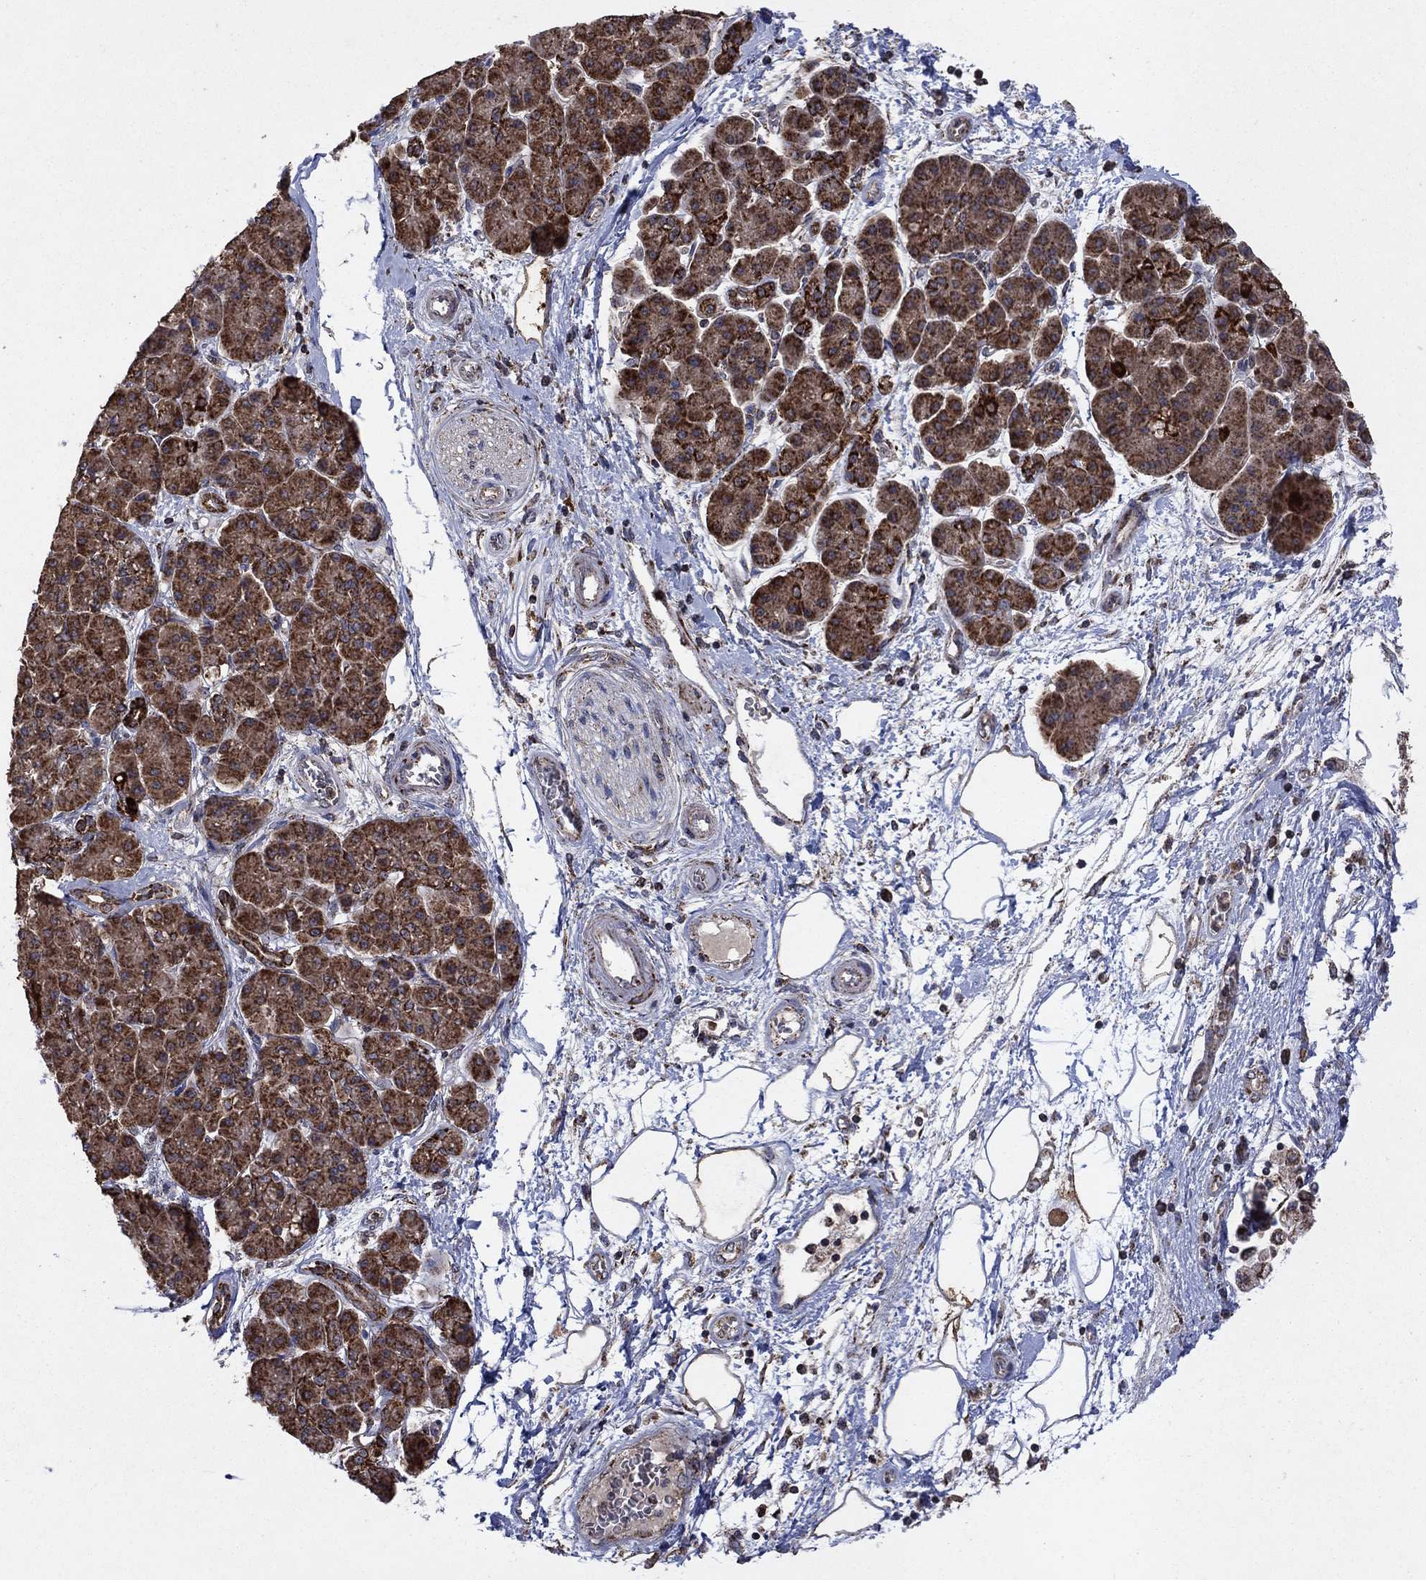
{"staining": {"intensity": "strong", "quantity": "25%-75%", "location": "cytoplasmic/membranous"}, "tissue": "pancreatic cancer", "cell_type": "Tumor cells", "image_type": "cancer", "snomed": [{"axis": "morphology", "description": "Adenocarcinoma, NOS"}, {"axis": "topography", "description": "Pancreas"}], "caption": "Pancreatic adenocarcinoma tissue shows strong cytoplasmic/membranous positivity in about 25%-75% of tumor cells (Brightfield microscopy of DAB IHC at high magnification).", "gene": "DPH1", "patient": {"sex": "female", "age": 73}}